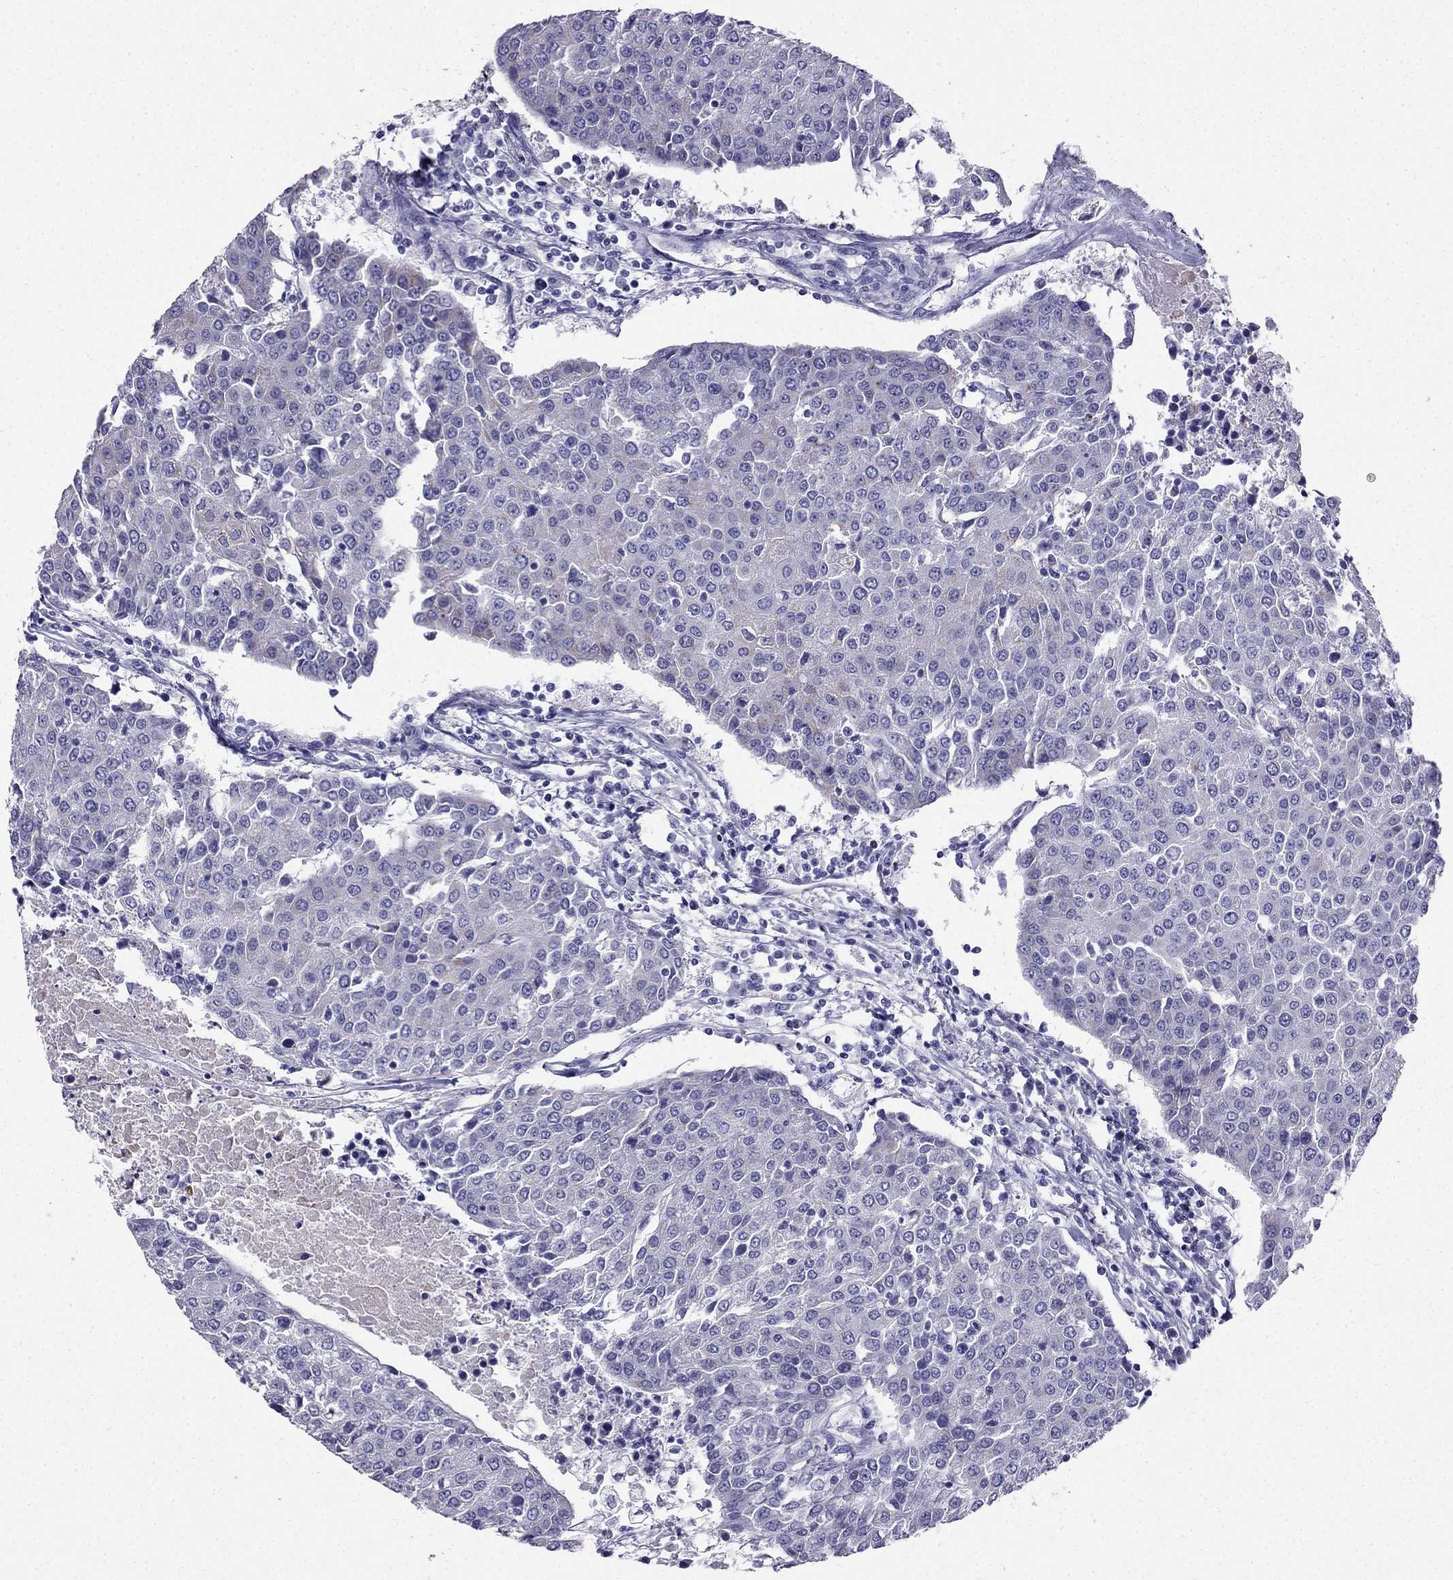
{"staining": {"intensity": "negative", "quantity": "none", "location": "none"}, "tissue": "urothelial cancer", "cell_type": "Tumor cells", "image_type": "cancer", "snomed": [{"axis": "morphology", "description": "Urothelial carcinoma, High grade"}, {"axis": "topography", "description": "Urinary bladder"}], "caption": "Immunohistochemistry (IHC) photomicrograph of neoplastic tissue: human urothelial cancer stained with DAB (3,3'-diaminobenzidine) reveals no significant protein staining in tumor cells.", "gene": "PTH", "patient": {"sex": "female", "age": 85}}